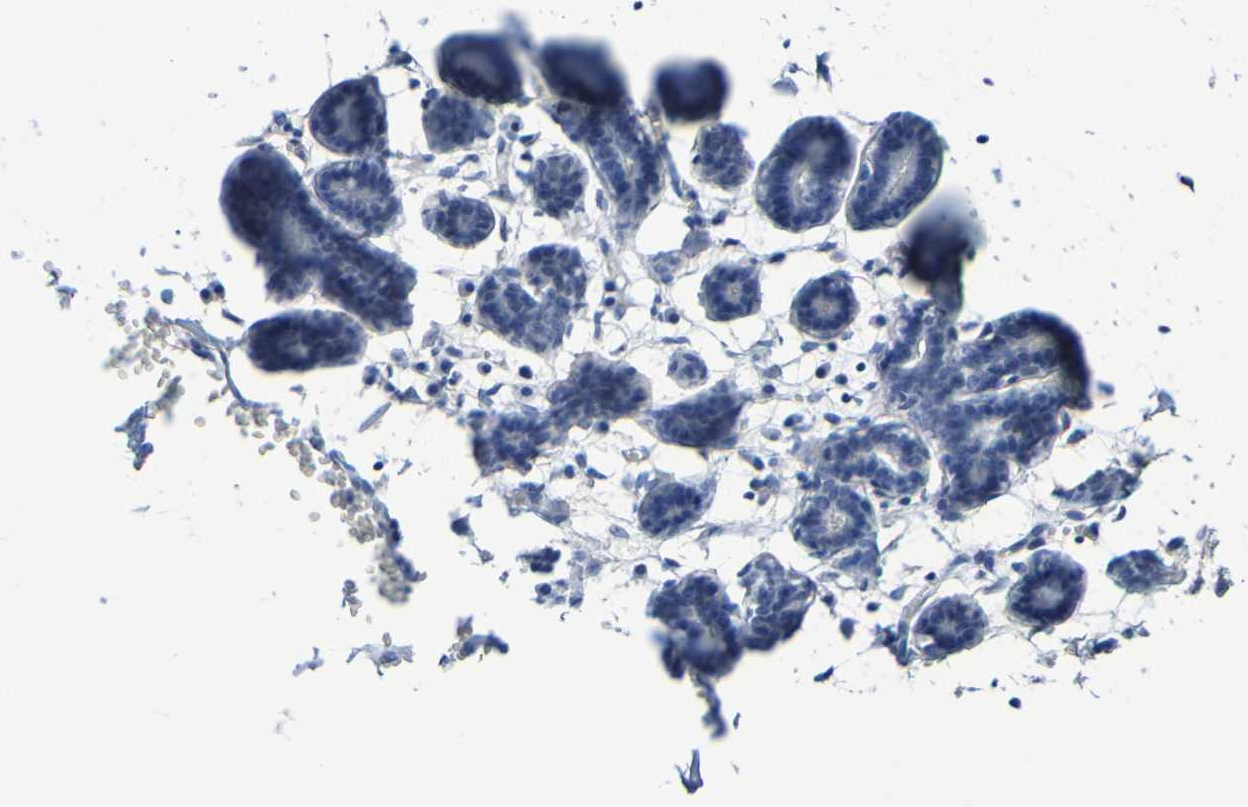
{"staining": {"intensity": "negative", "quantity": "none", "location": "none"}, "tissue": "breast", "cell_type": "Adipocytes", "image_type": "normal", "snomed": [{"axis": "morphology", "description": "Normal tissue, NOS"}, {"axis": "topography", "description": "Breast"}], "caption": "This is an immunohistochemistry photomicrograph of normal breast. There is no positivity in adipocytes.", "gene": "SGCB", "patient": {"sex": "female", "age": 27}}